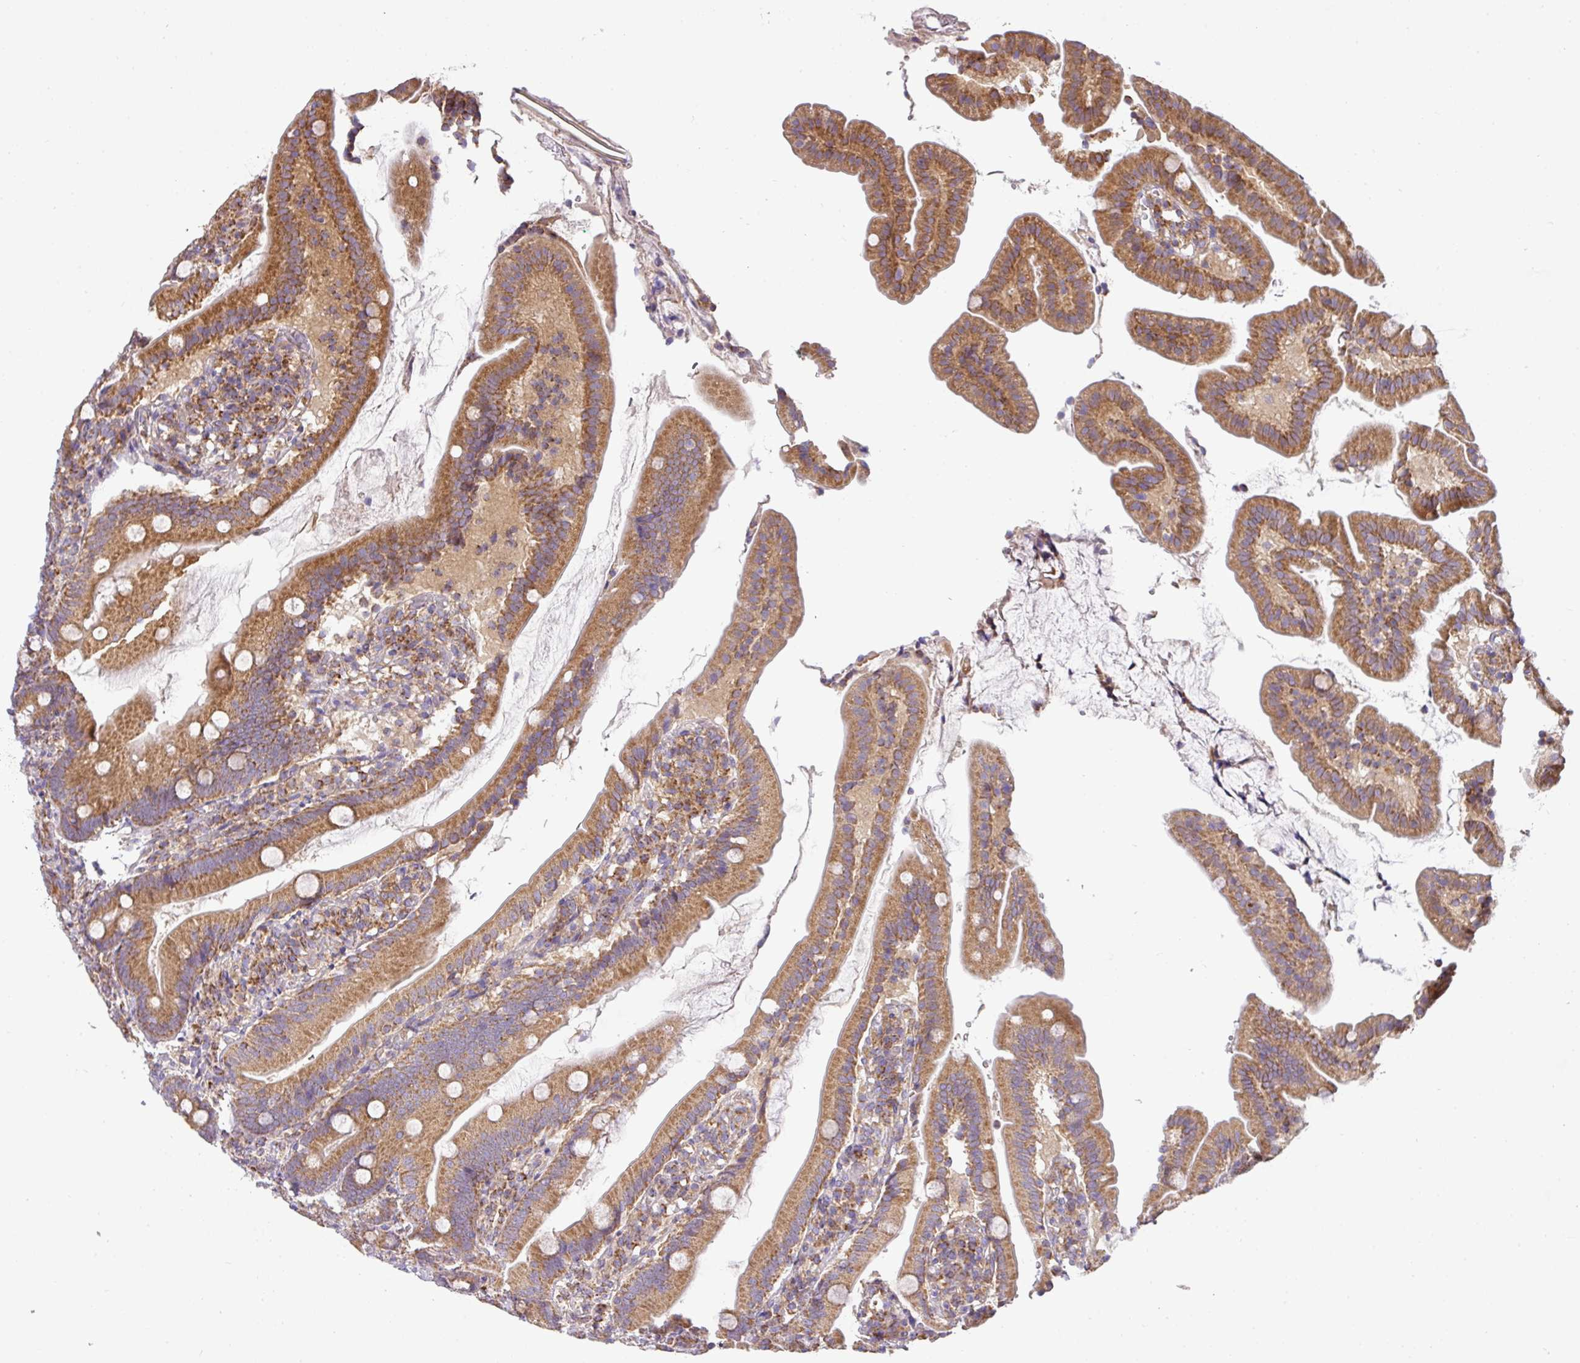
{"staining": {"intensity": "moderate", "quantity": ">75%", "location": "cytoplasmic/membranous"}, "tissue": "duodenum", "cell_type": "Glandular cells", "image_type": "normal", "snomed": [{"axis": "morphology", "description": "Normal tissue, NOS"}, {"axis": "topography", "description": "Duodenum"}], "caption": "Approximately >75% of glandular cells in normal duodenum show moderate cytoplasmic/membranous protein positivity as visualized by brown immunohistochemical staining.", "gene": "ZNF211", "patient": {"sex": "female", "age": 67}}